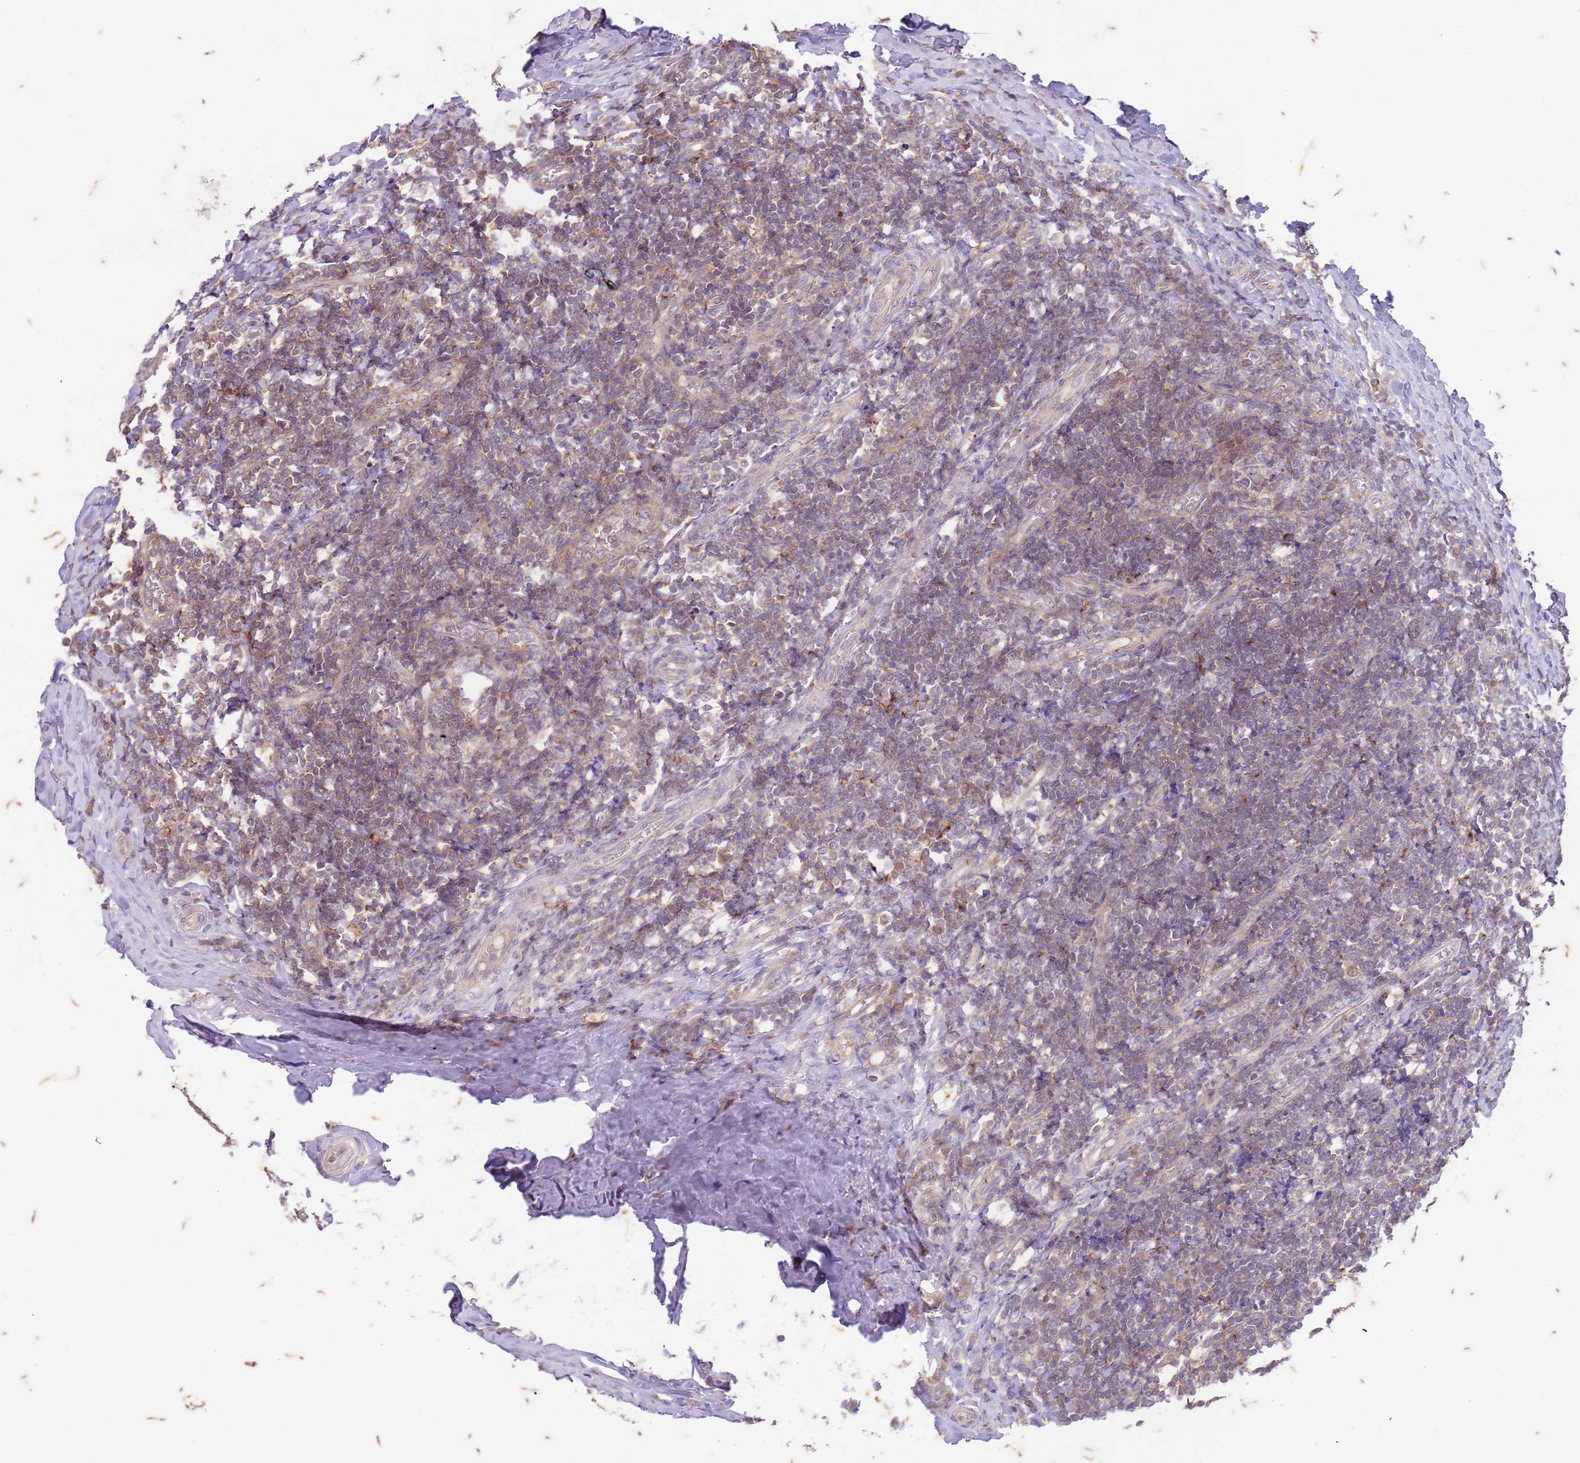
{"staining": {"intensity": "weak", "quantity": "25%-75%", "location": "cytoplasmic/membranous"}, "tissue": "tonsil", "cell_type": "Germinal center cells", "image_type": "normal", "snomed": [{"axis": "morphology", "description": "Normal tissue, NOS"}, {"axis": "topography", "description": "Tonsil"}], "caption": "Weak cytoplasmic/membranous expression for a protein is appreciated in approximately 25%-75% of germinal center cells of normal tonsil using immunohistochemistry (IHC).", "gene": "RAPGEF3", "patient": {"sex": "female", "age": 19}}